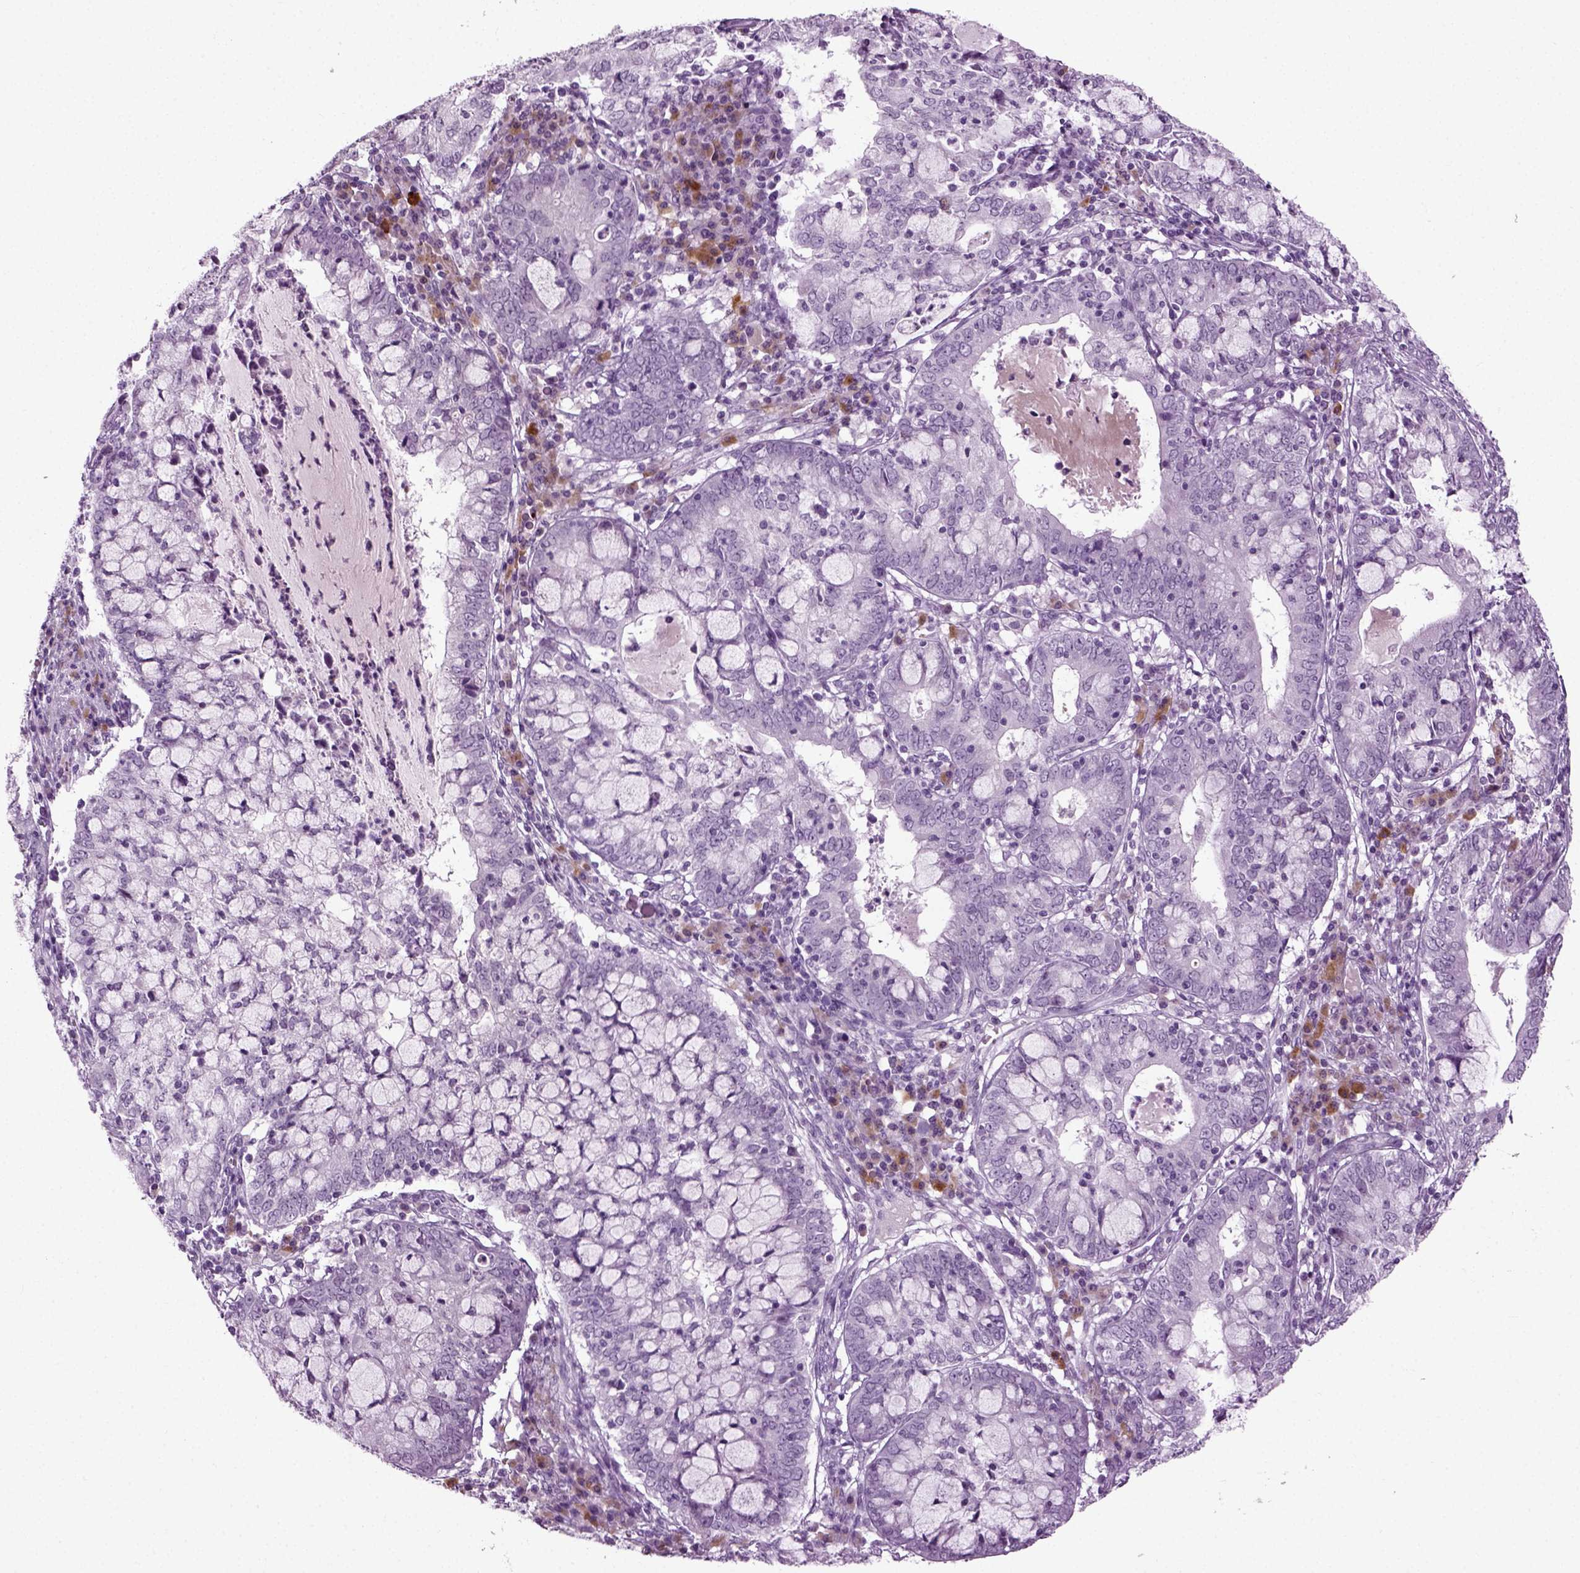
{"staining": {"intensity": "negative", "quantity": "none", "location": "none"}, "tissue": "cervical cancer", "cell_type": "Tumor cells", "image_type": "cancer", "snomed": [{"axis": "morphology", "description": "Adenocarcinoma, NOS"}, {"axis": "topography", "description": "Cervix"}], "caption": "The histopathology image reveals no significant expression in tumor cells of adenocarcinoma (cervical).", "gene": "PRLH", "patient": {"sex": "female", "age": 40}}